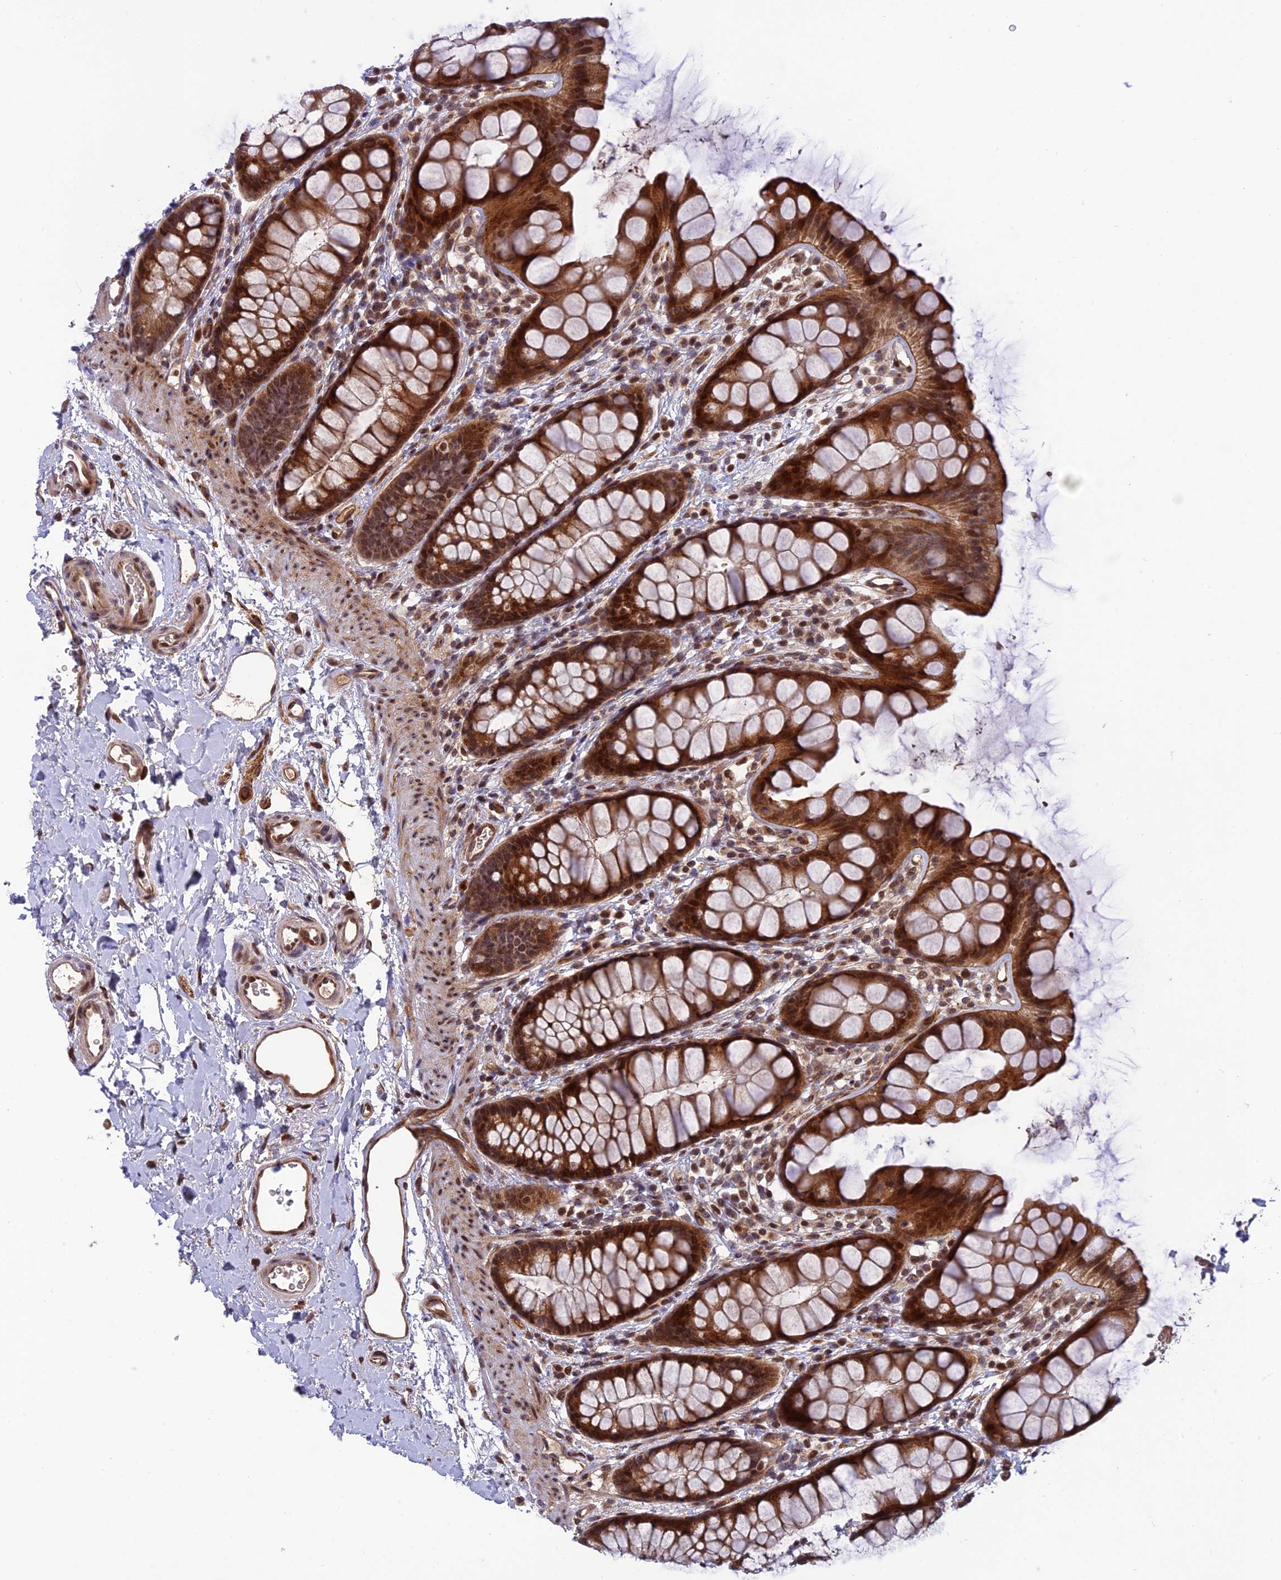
{"staining": {"intensity": "strong", "quantity": ">75%", "location": "cytoplasmic/membranous,nuclear"}, "tissue": "rectum", "cell_type": "Glandular cells", "image_type": "normal", "snomed": [{"axis": "morphology", "description": "Normal tissue, NOS"}, {"axis": "topography", "description": "Rectum"}], "caption": "Human rectum stained for a protein (brown) reveals strong cytoplasmic/membranous,nuclear positive positivity in about >75% of glandular cells.", "gene": "SMIM7", "patient": {"sex": "female", "age": 65}}